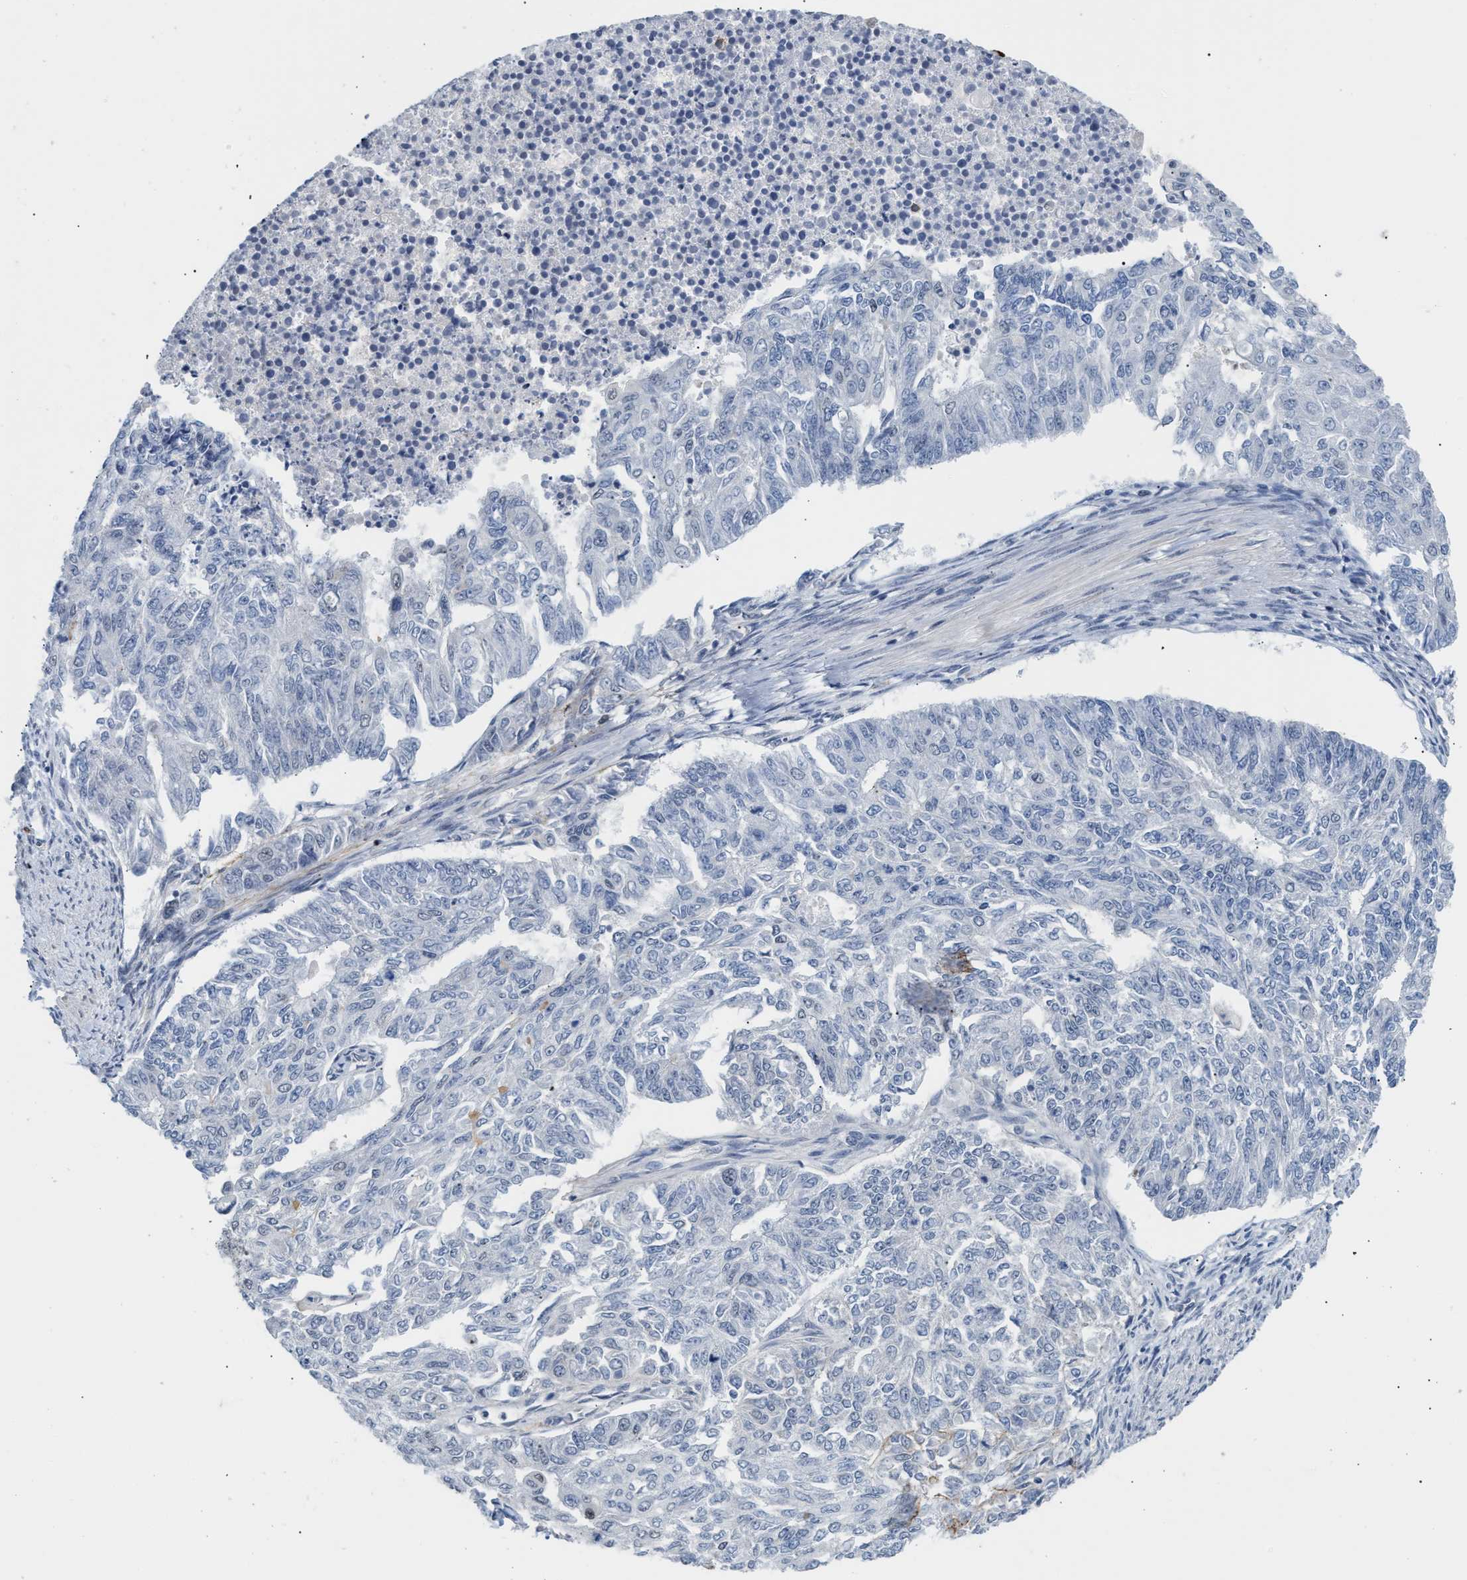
{"staining": {"intensity": "negative", "quantity": "none", "location": "none"}, "tissue": "endometrial cancer", "cell_type": "Tumor cells", "image_type": "cancer", "snomed": [{"axis": "morphology", "description": "Adenocarcinoma, NOS"}, {"axis": "topography", "description": "Endometrium"}], "caption": "Photomicrograph shows no significant protein positivity in tumor cells of endometrial cancer. The staining is performed using DAB brown chromogen with nuclei counter-stained in using hematoxylin.", "gene": "TXNRD3", "patient": {"sex": "female", "age": 32}}